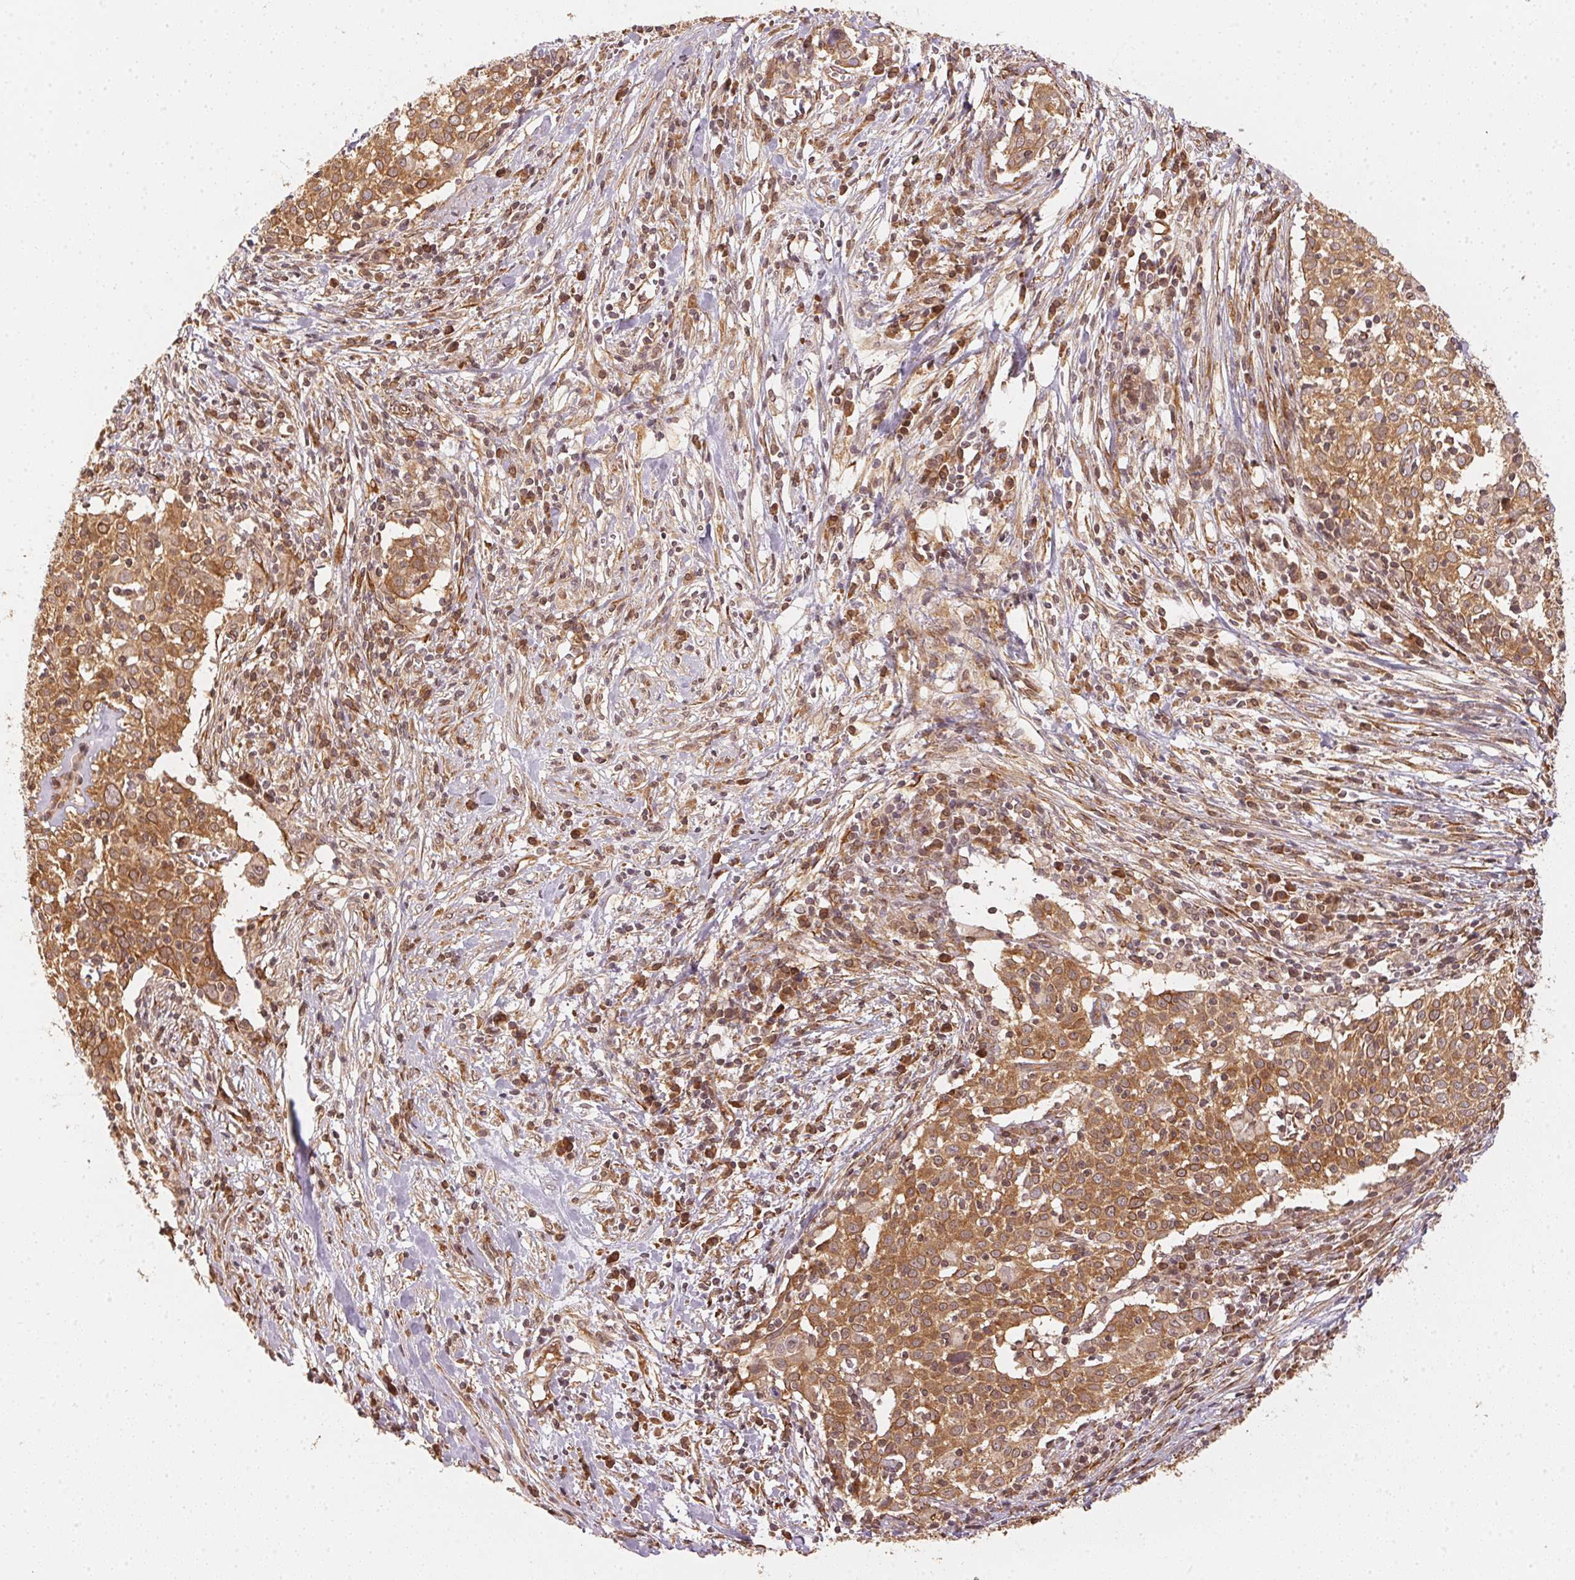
{"staining": {"intensity": "moderate", "quantity": ">75%", "location": "cytoplasmic/membranous"}, "tissue": "cervical cancer", "cell_type": "Tumor cells", "image_type": "cancer", "snomed": [{"axis": "morphology", "description": "Squamous cell carcinoma, NOS"}, {"axis": "topography", "description": "Cervix"}], "caption": "This photomicrograph demonstrates cervical squamous cell carcinoma stained with IHC to label a protein in brown. The cytoplasmic/membranous of tumor cells show moderate positivity for the protein. Nuclei are counter-stained blue.", "gene": "STRN4", "patient": {"sex": "female", "age": 39}}